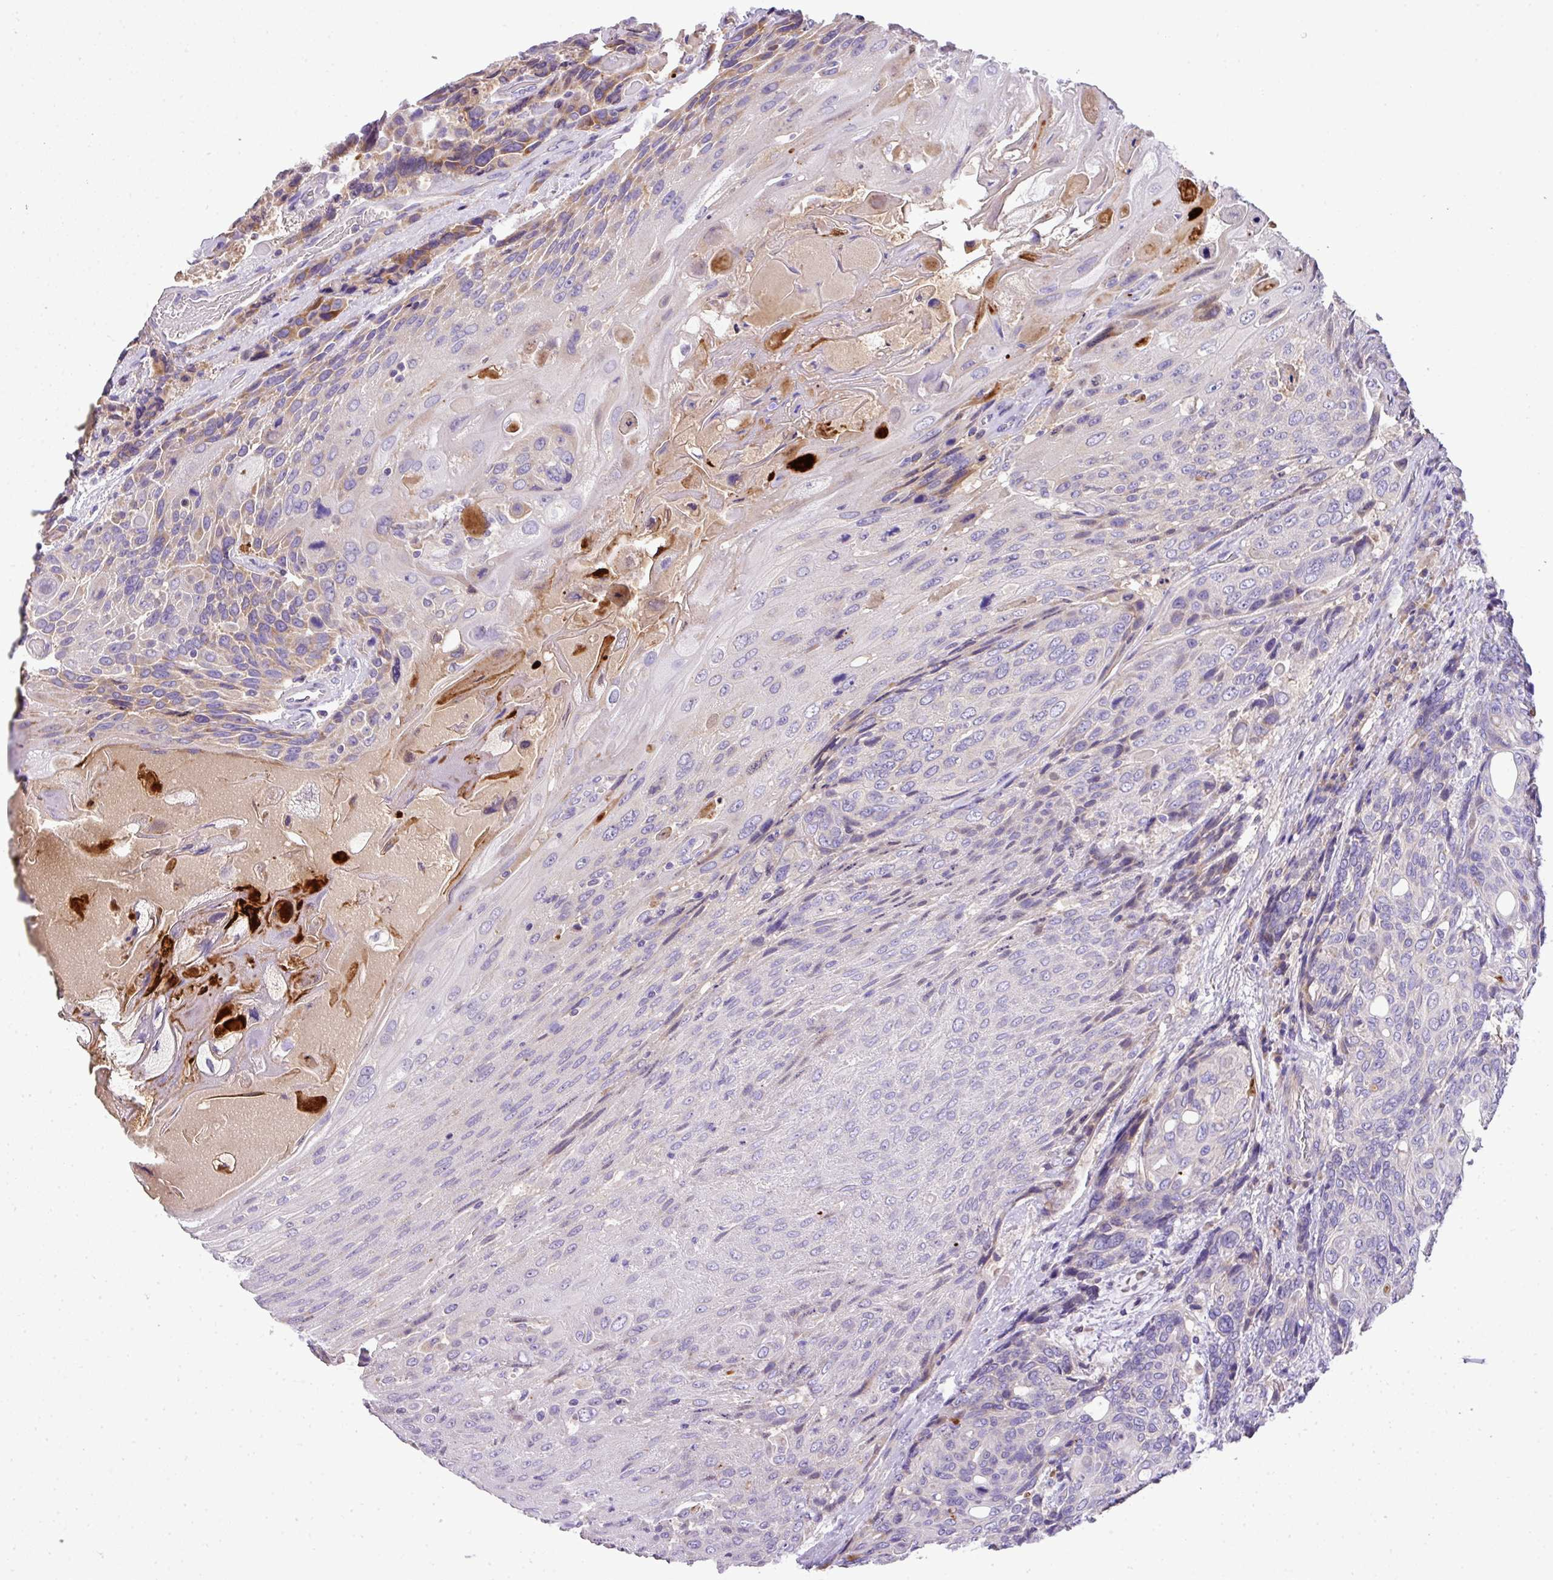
{"staining": {"intensity": "moderate", "quantity": "<25%", "location": "cytoplasmic/membranous"}, "tissue": "urothelial cancer", "cell_type": "Tumor cells", "image_type": "cancer", "snomed": [{"axis": "morphology", "description": "Urothelial carcinoma, High grade"}, {"axis": "topography", "description": "Urinary bladder"}], "caption": "IHC of human urothelial carcinoma (high-grade) demonstrates low levels of moderate cytoplasmic/membranous positivity in approximately <25% of tumor cells. (DAB (3,3'-diaminobenzidine) = brown stain, brightfield microscopy at high magnification).", "gene": "ANXA2R", "patient": {"sex": "female", "age": 70}}